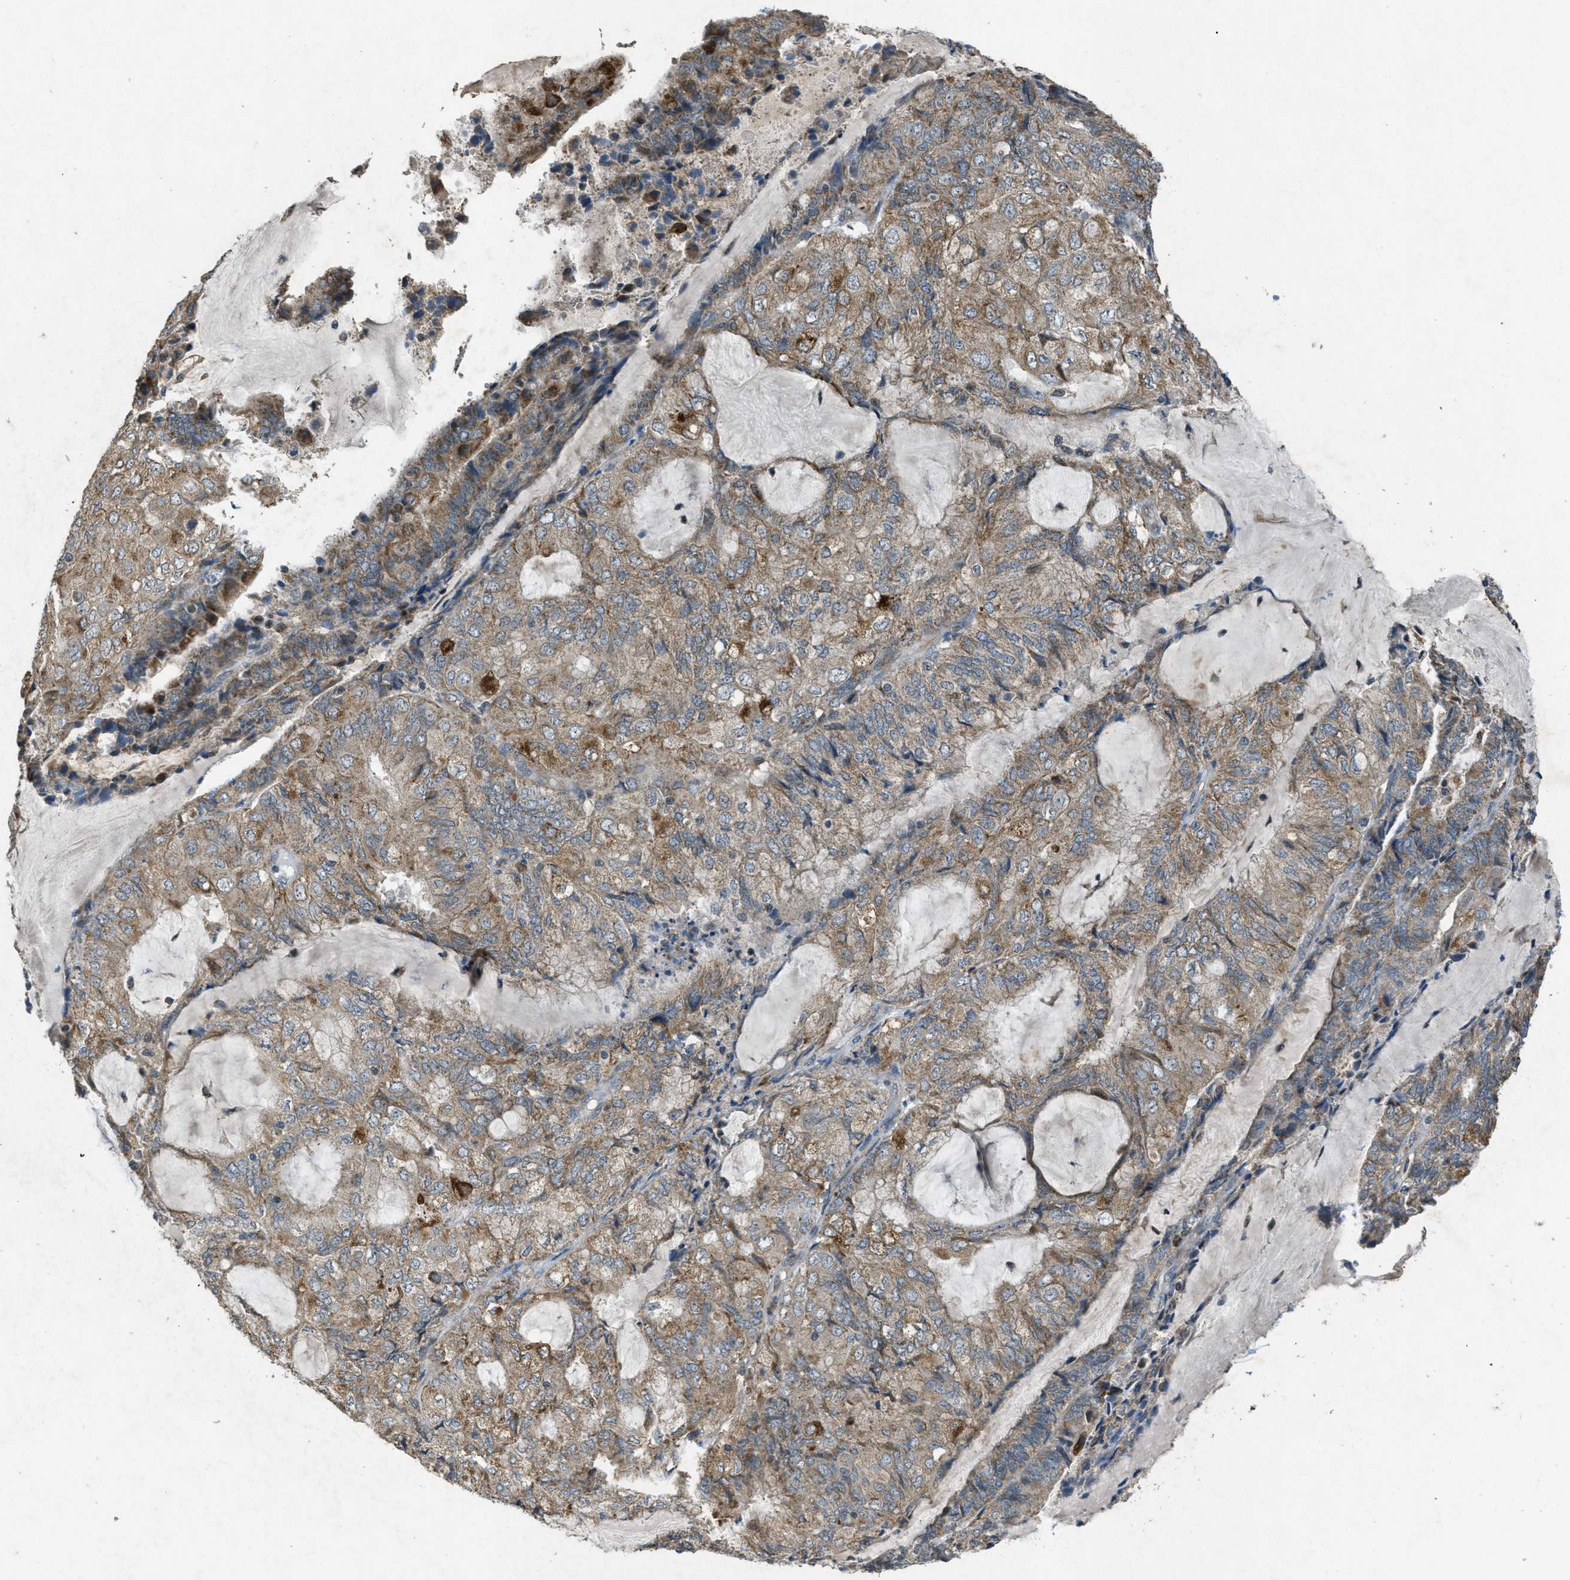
{"staining": {"intensity": "moderate", "quantity": ">75%", "location": "cytoplasmic/membranous"}, "tissue": "endometrial cancer", "cell_type": "Tumor cells", "image_type": "cancer", "snomed": [{"axis": "morphology", "description": "Adenocarcinoma, NOS"}, {"axis": "topography", "description": "Endometrium"}], "caption": "This is a micrograph of immunohistochemistry (IHC) staining of endometrial adenocarcinoma, which shows moderate positivity in the cytoplasmic/membranous of tumor cells.", "gene": "PPP1R15A", "patient": {"sex": "female", "age": 81}}